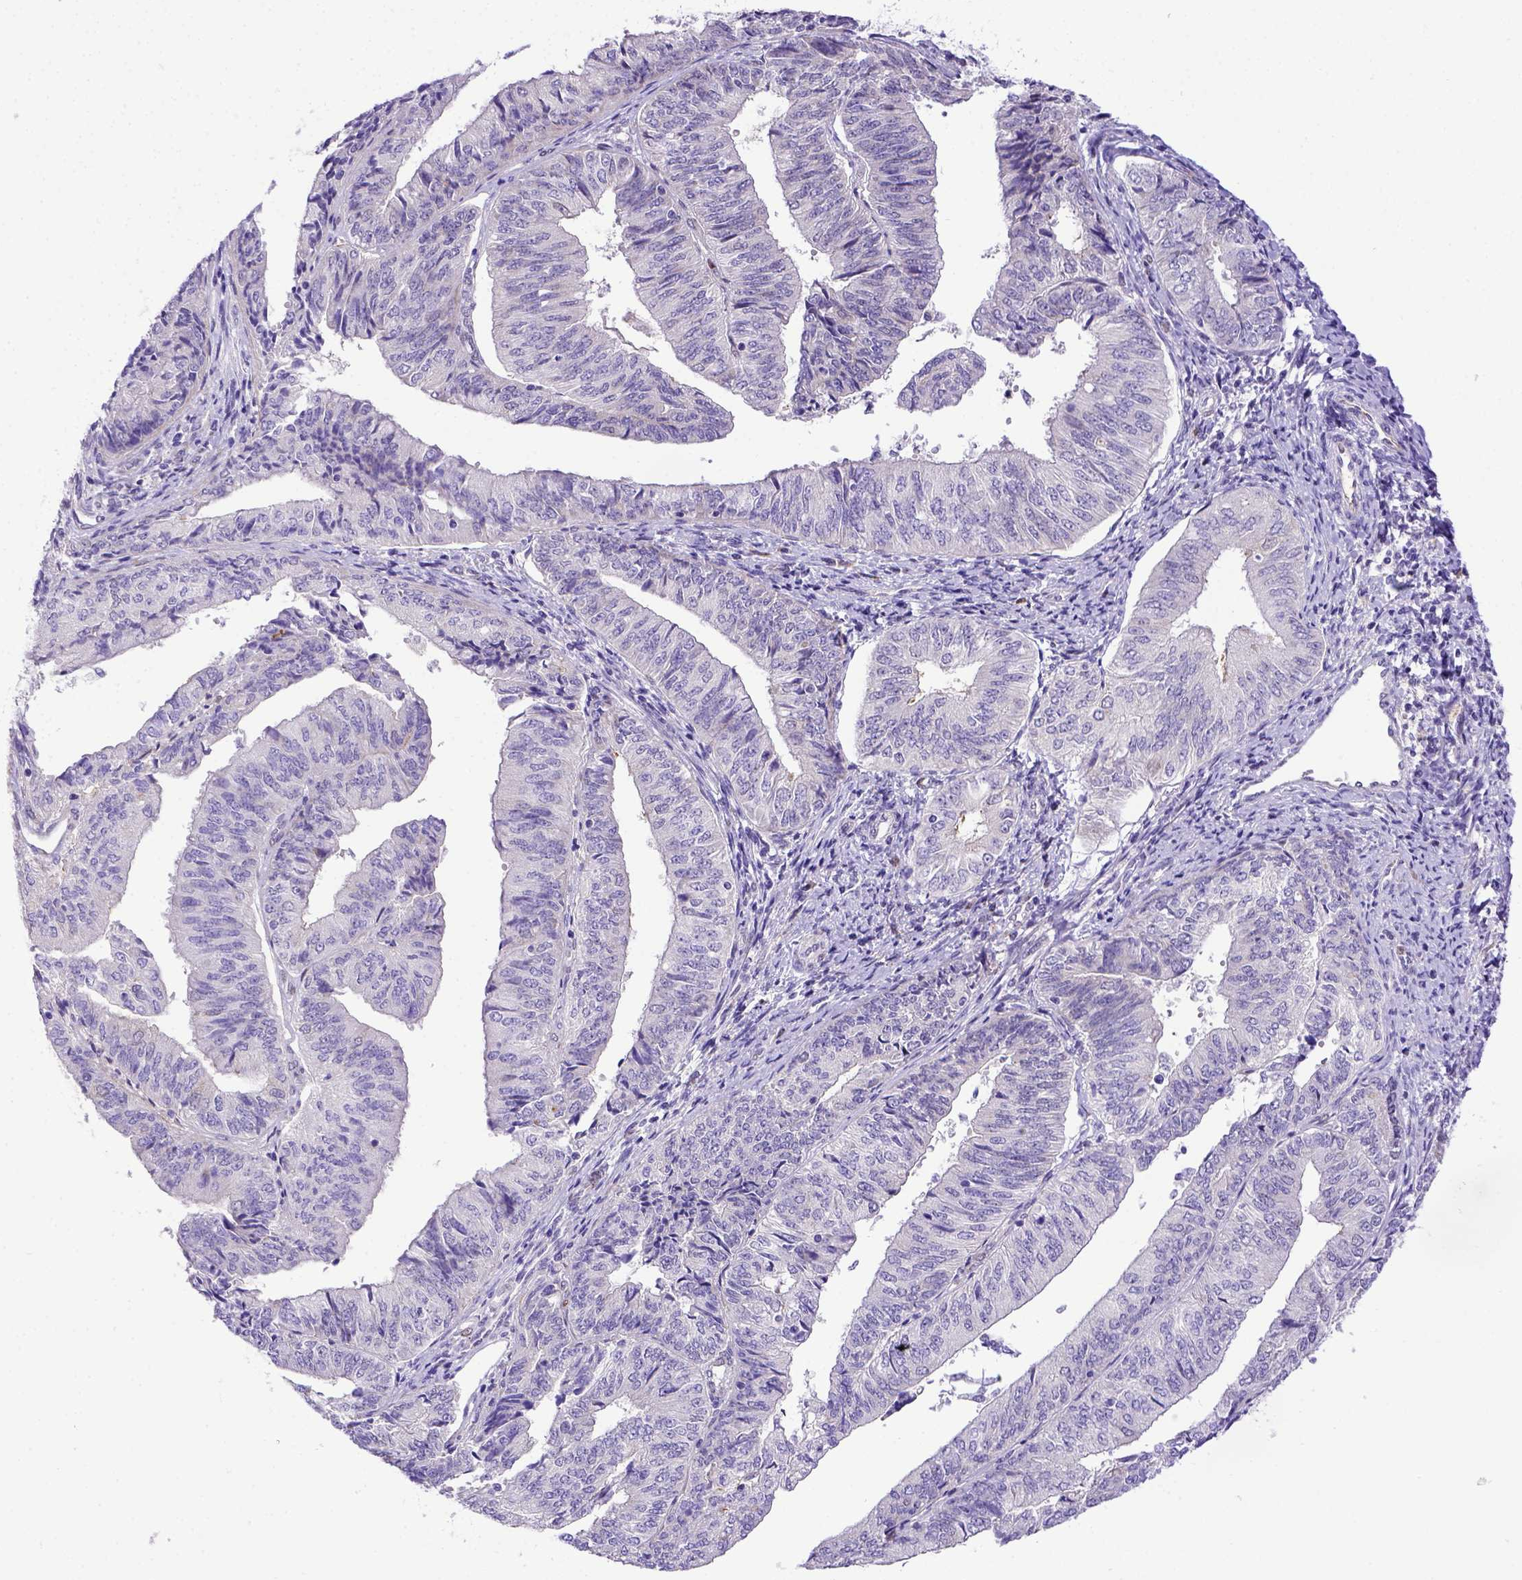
{"staining": {"intensity": "negative", "quantity": "none", "location": "none"}, "tissue": "endometrial cancer", "cell_type": "Tumor cells", "image_type": "cancer", "snomed": [{"axis": "morphology", "description": "Adenocarcinoma, NOS"}, {"axis": "topography", "description": "Endometrium"}], "caption": "High magnification brightfield microscopy of endometrial cancer (adenocarcinoma) stained with DAB (brown) and counterstained with hematoxylin (blue): tumor cells show no significant expression. (DAB IHC with hematoxylin counter stain).", "gene": "CFAP300", "patient": {"sex": "female", "age": 58}}